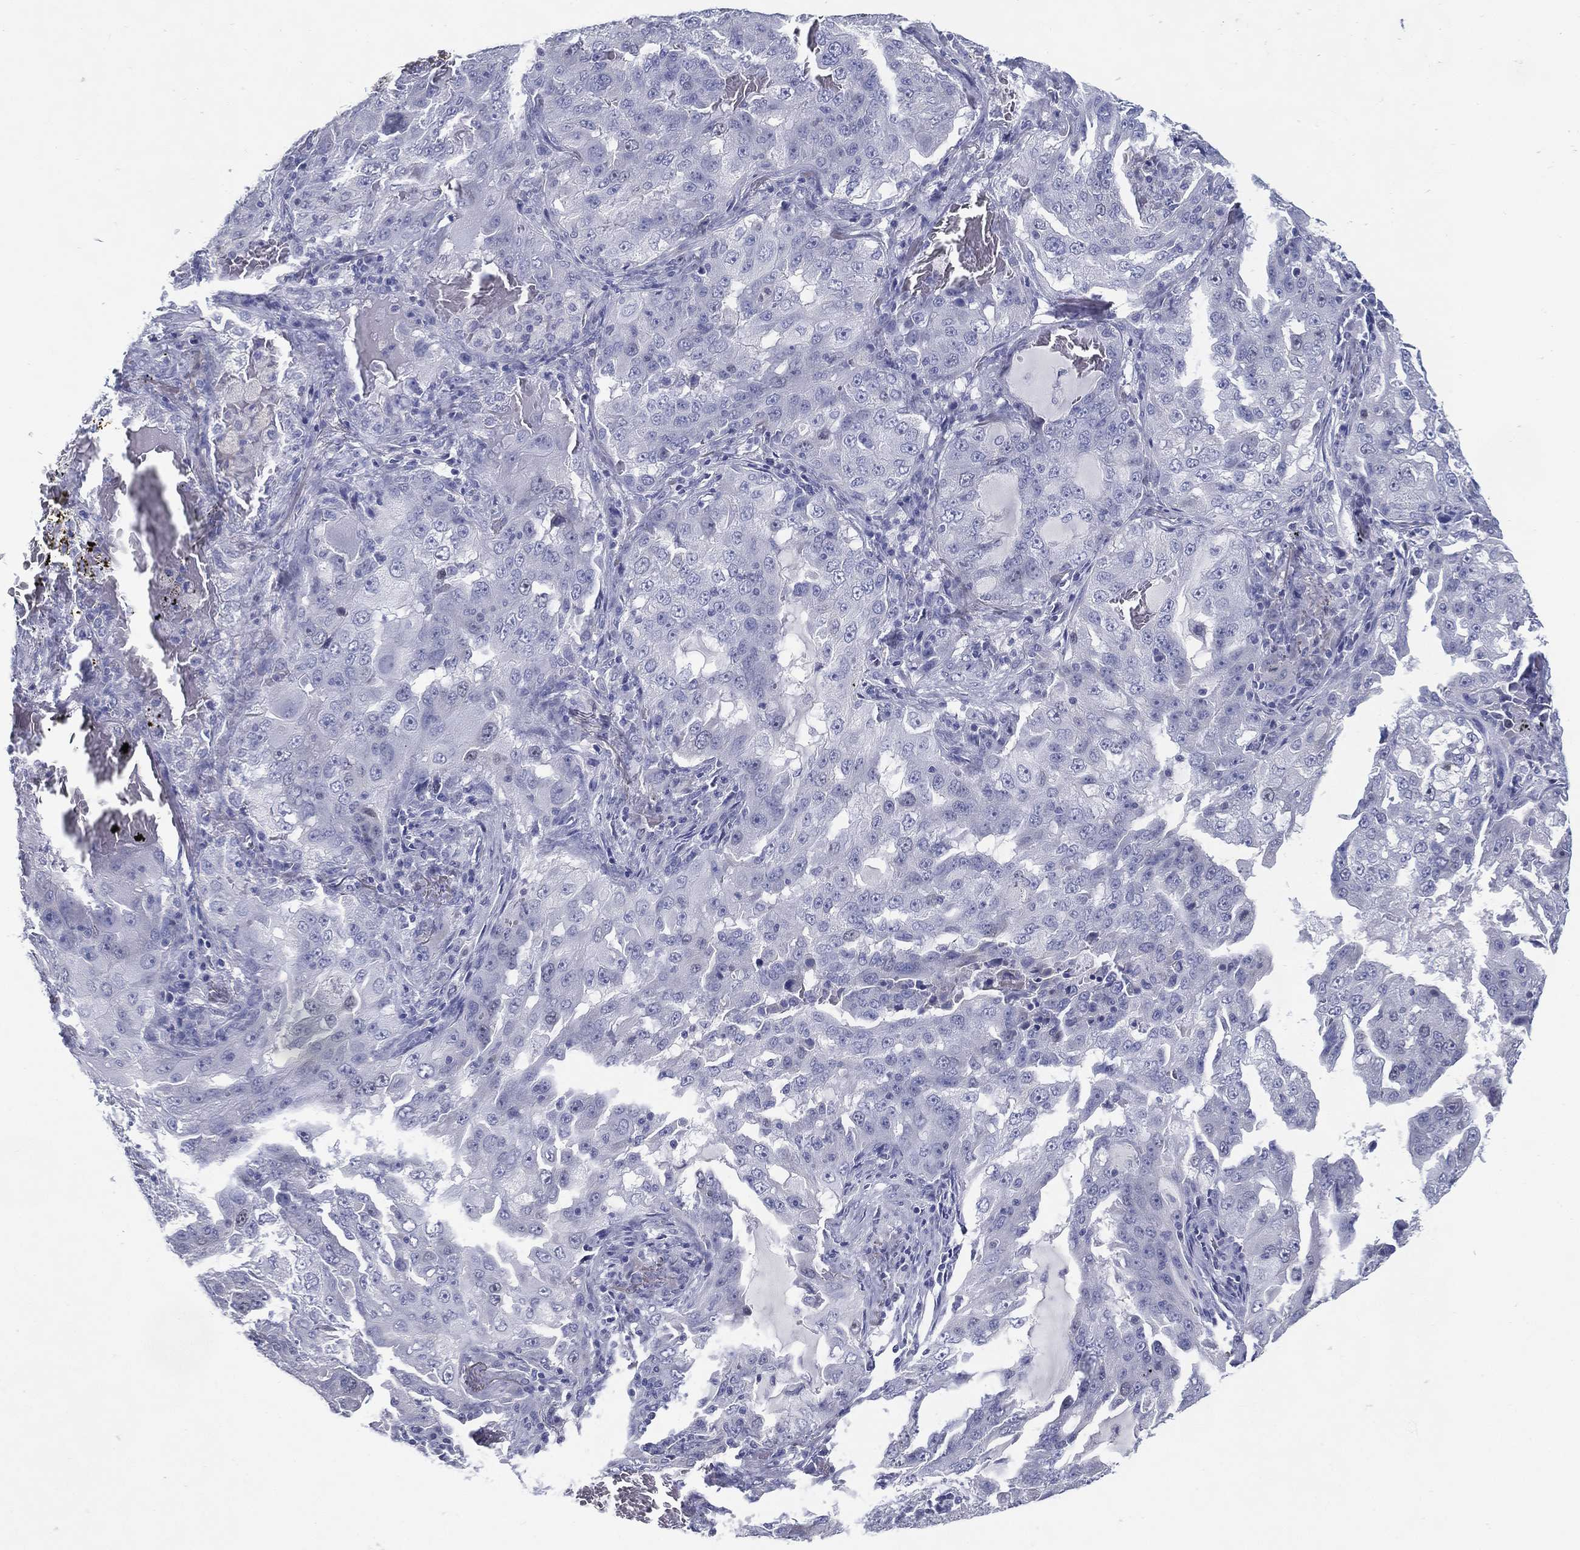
{"staining": {"intensity": "negative", "quantity": "none", "location": "none"}, "tissue": "lung cancer", "cell_type": "Tumor cells", "image_type": "cancer", "snomed": [{"axis": "morphology", "description": "Adenocarcinoma, NOS"}, {"axis": "topography", "description": "Lung"}], "caption": "Adenocarcinoma (lung) stained for a protein using IHC demonstrates no positivity tumor cells.", "gene": "KIF2C", "patient": {"sex": "female", "age": 61}}